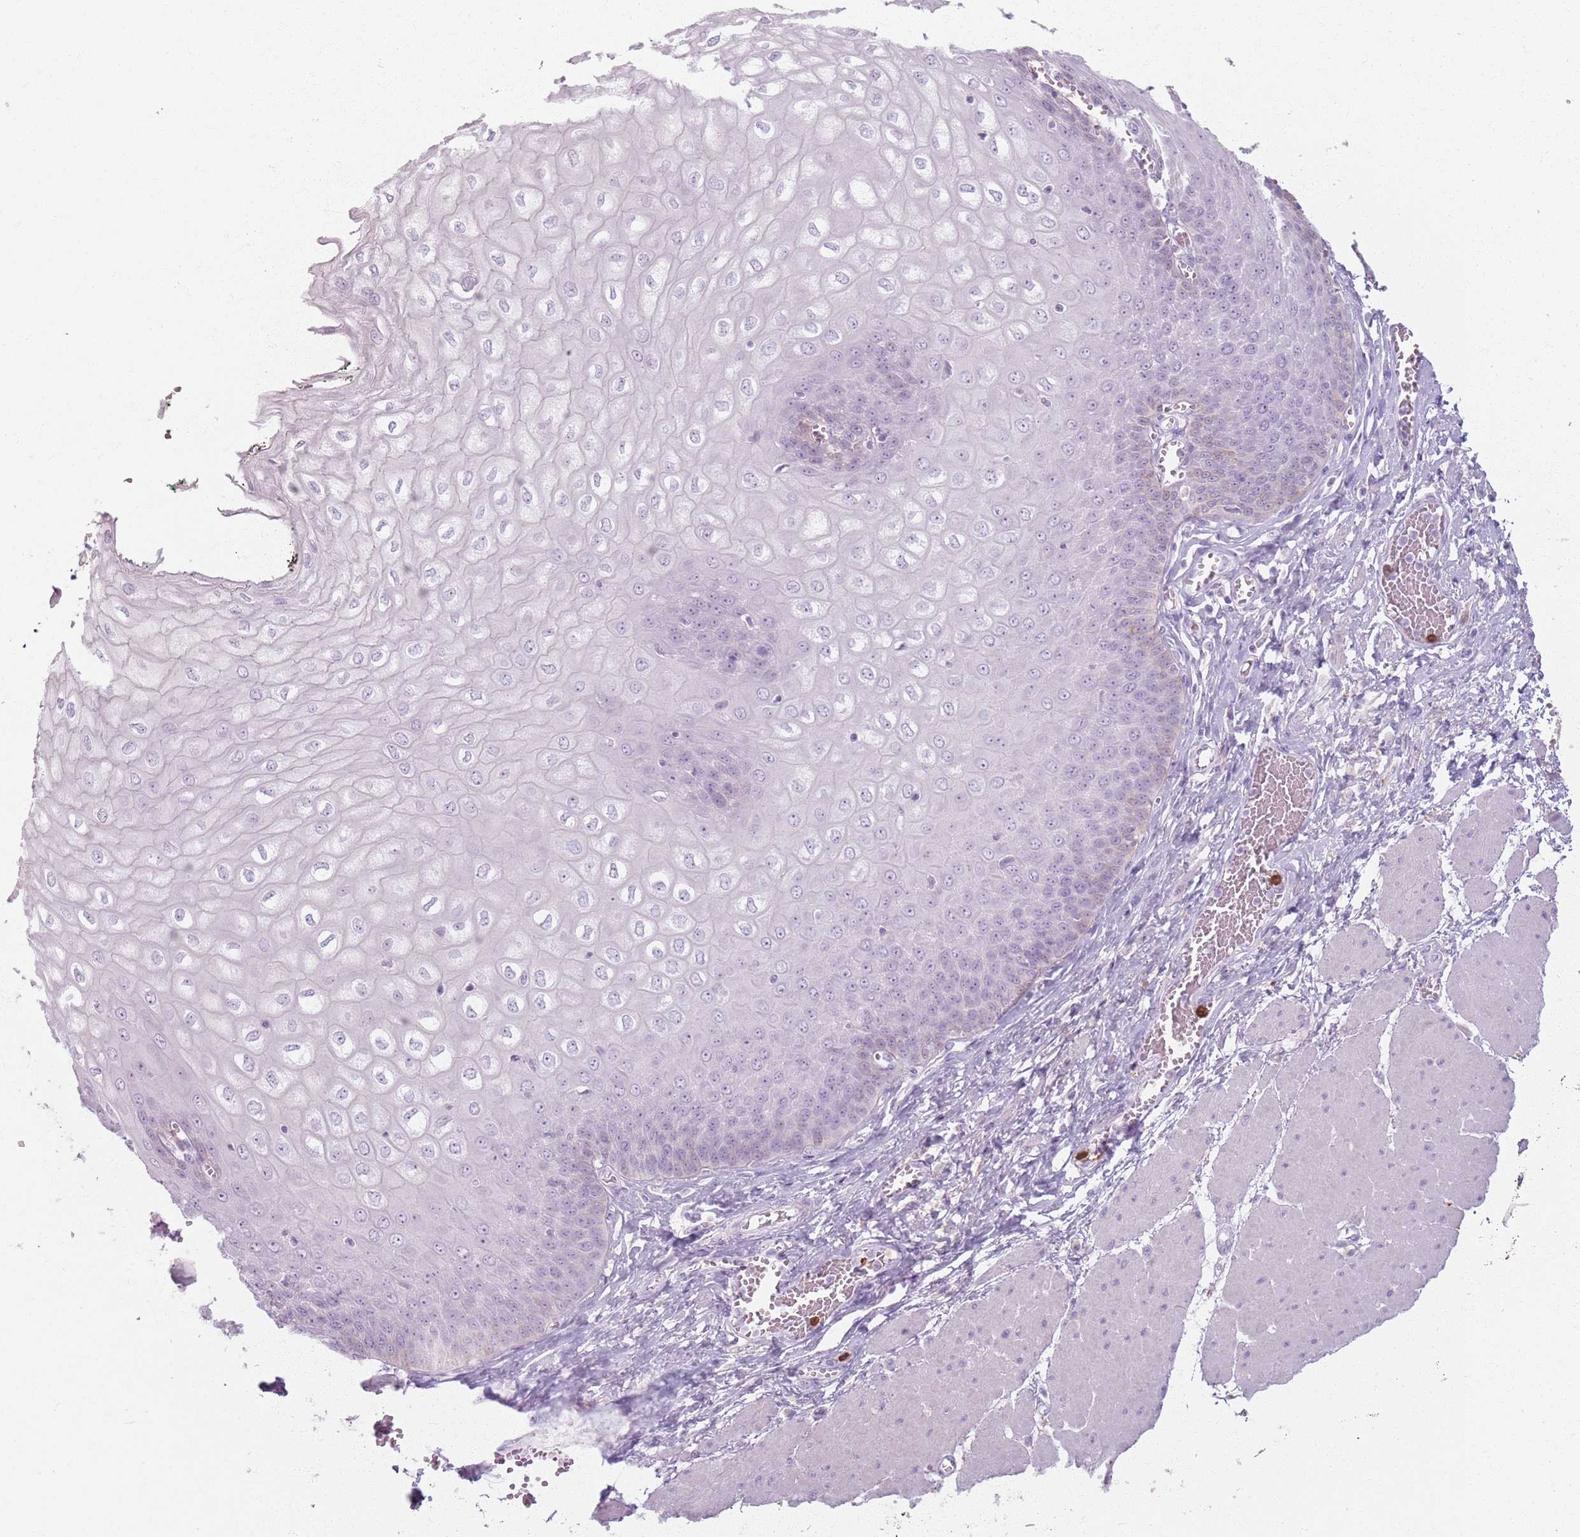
{"staining": {"intensity": "weak", "quantity": "<25%", "location": "cytoplasmic/membranous"}, "tissue": "esophagus", "cell_type": "Squamous epithelial cells", "image_type": "normal", "snomed": [{"axis": "morphology", "description": "Normal tissue, NOS"}, {"axis": "topography", "description": "Esophagus"}], "caption": "There is no significant staining in squamous epithelial cells of esophagus. (DAB immunohistochemistry (IHC) visualized using brightfield microscopy, high magnification).", "gene": "GDPGP1", "patient": {"sex": "male", "age": 60}}